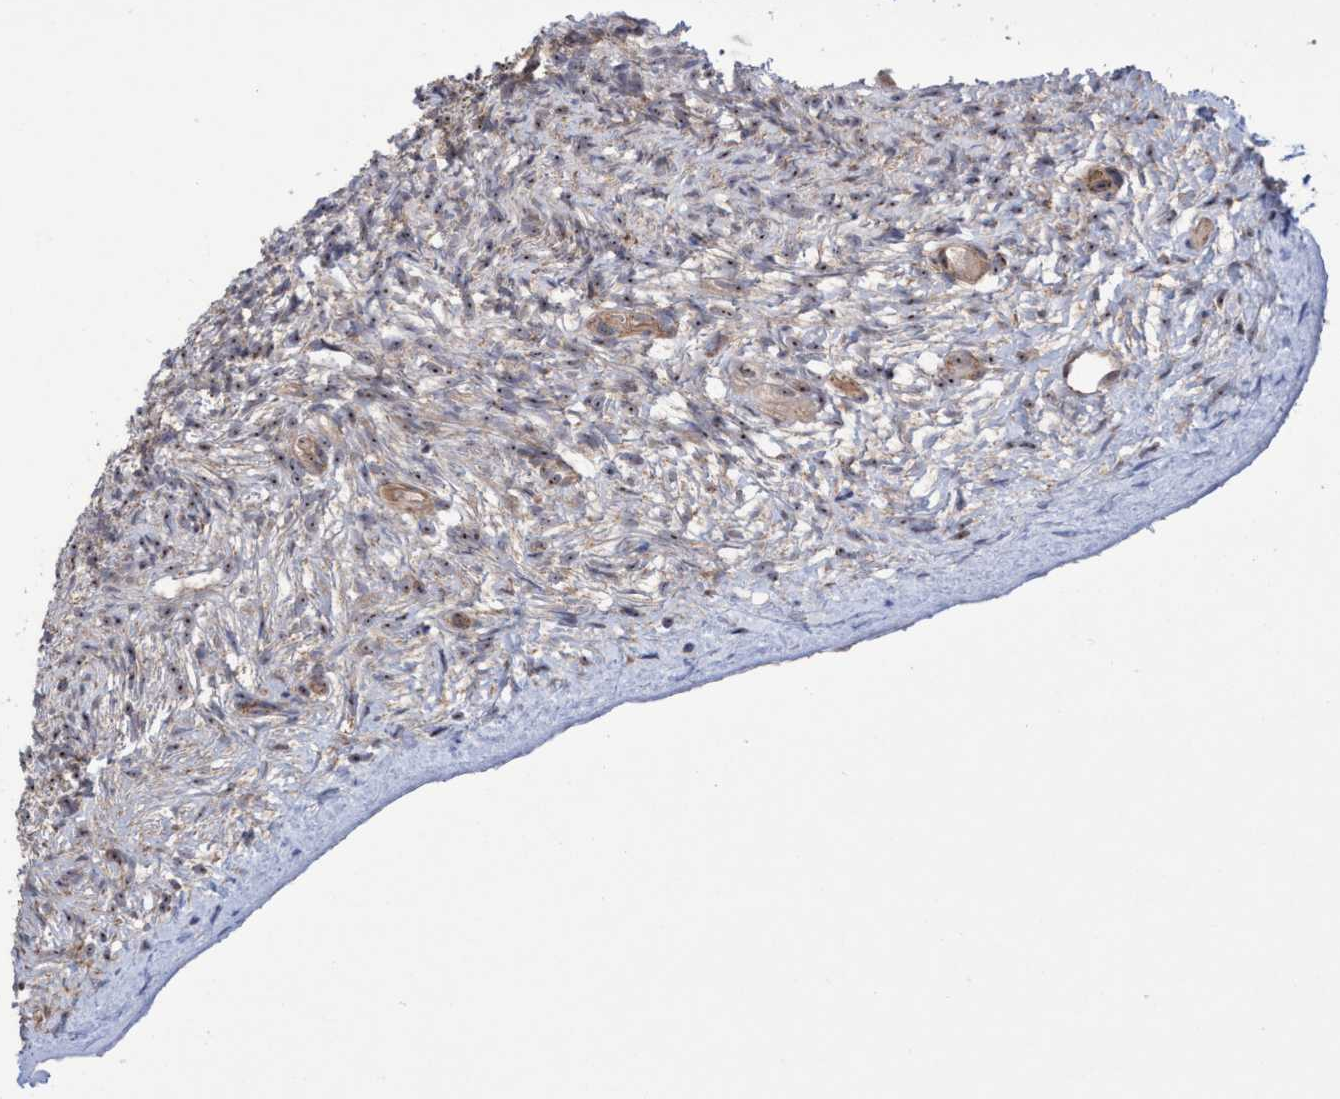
{"staining": {"intensity": "strong", "quantity": "25%-75%", "location": "nuclear"}, "tissue": "ovary", "cell_type": "Ovarian stroma cells", "image_type": "normal", "snomed": [{"axis": "morphology", "description": "Normal tissue, NOS"}, {"axis": "topography", "description": "Ovary"}], "caption": "Ovarian stroma cells reveal high levels of strong nuclear staining in about 25%-75% of cells in benign human ovary. The protein of interest is stained brown, and the nuclei are stained in blue (DAB IHC with brightfield microscopy, high magnification).", "gene": "P2RY14", "patient": {"sex": "female", "age": 33}}